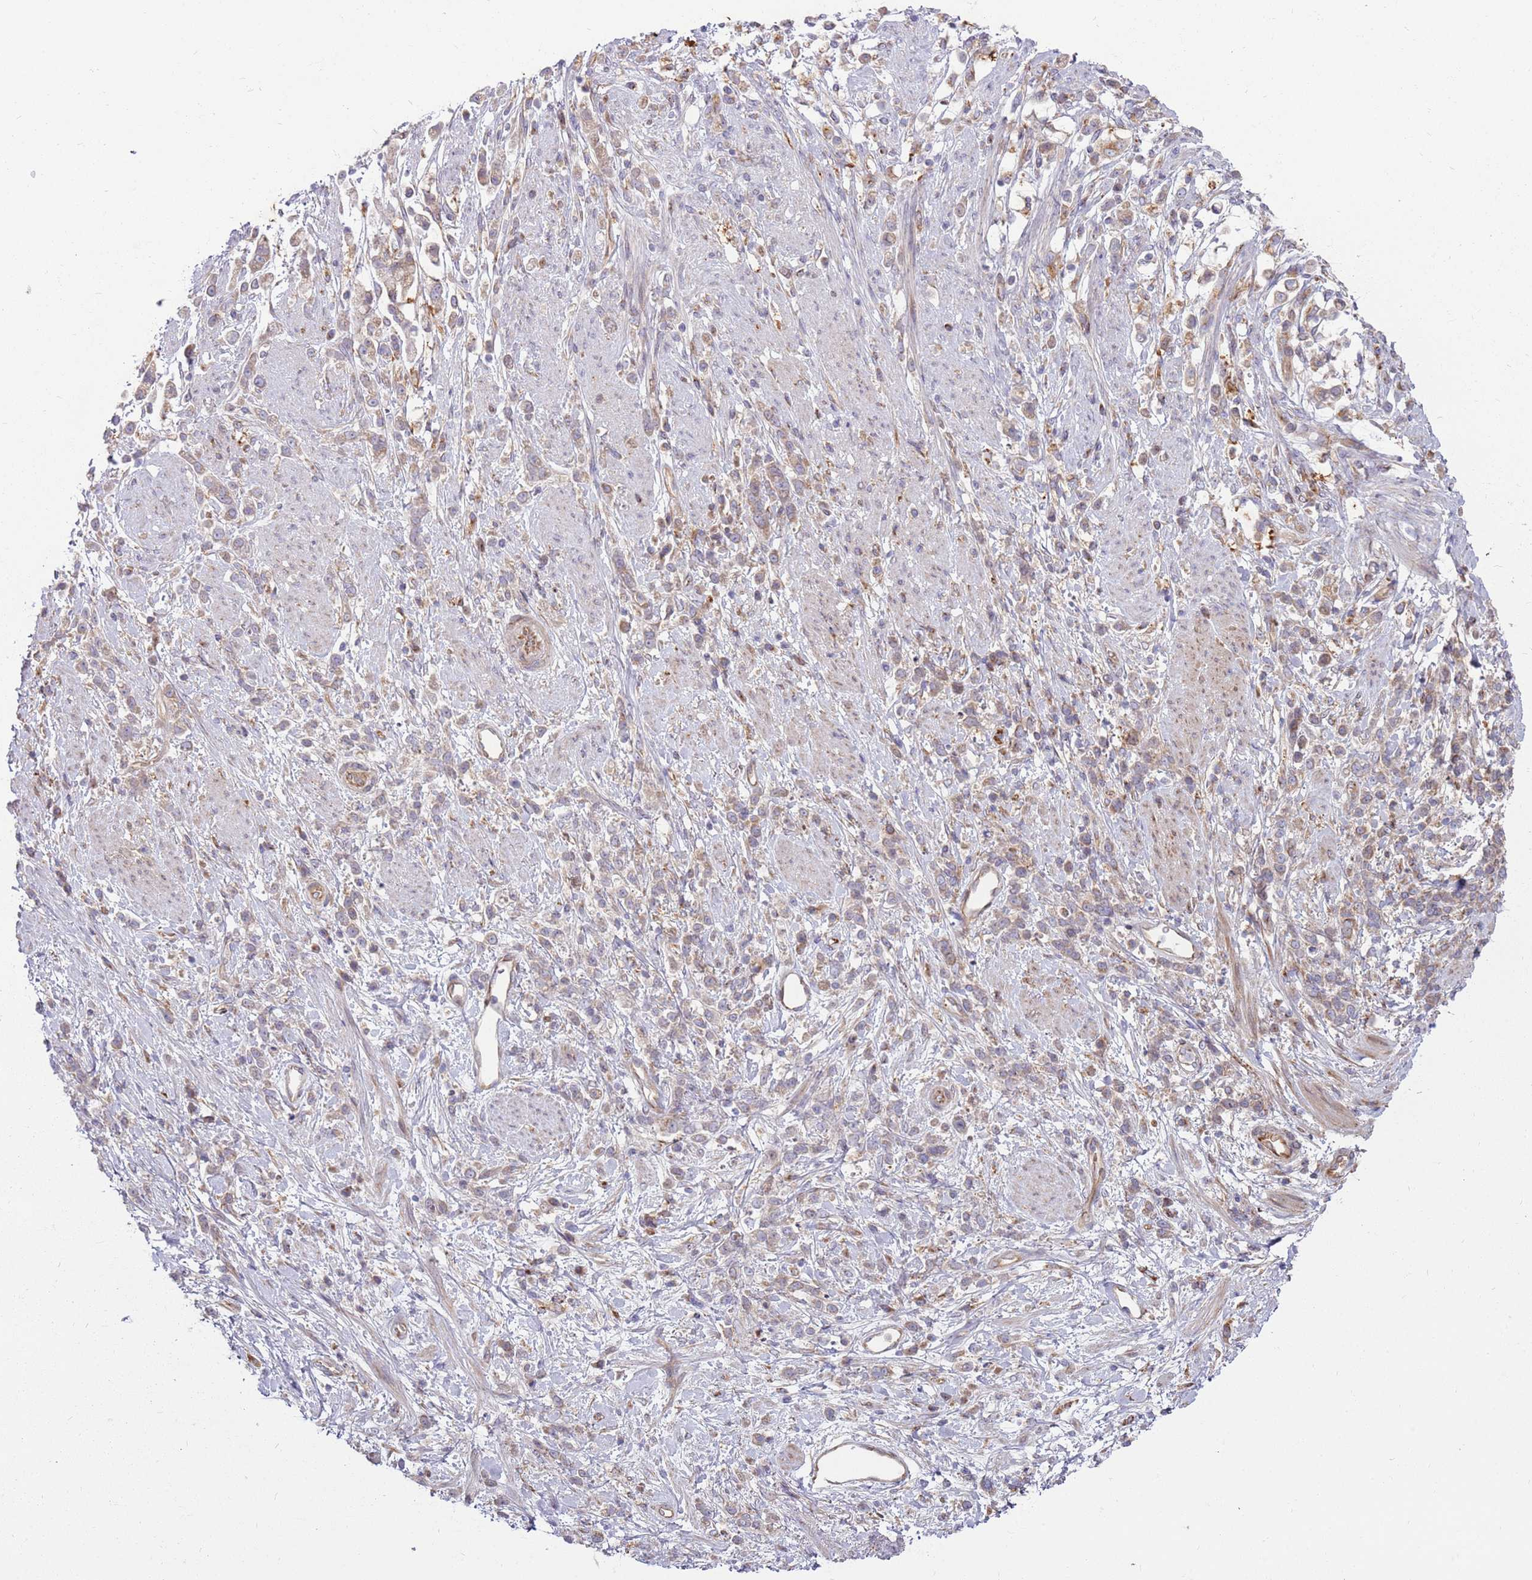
{"staining": {"intensity": "weak", "quantity": ">75%", "location": "cytoplasmic/membranous"}, "tissue": "stomach cancer", "cell_type": "Tumor cells", "image_type": "cancer", "snomed": [{"axis": "morphology", "description": "Adenocarcinoma, NOS"}, {"axis": "topography", "description": "Stomach"}], "caption": "This is an image of immunohistochemistry (IHC) staining of adenocarcinoma (stomach), which shows weak expression in the cytoplasmic/membranous of tumor cells.", "gene": "EMC1", "patient": {"sex": "female", "age": 60}}